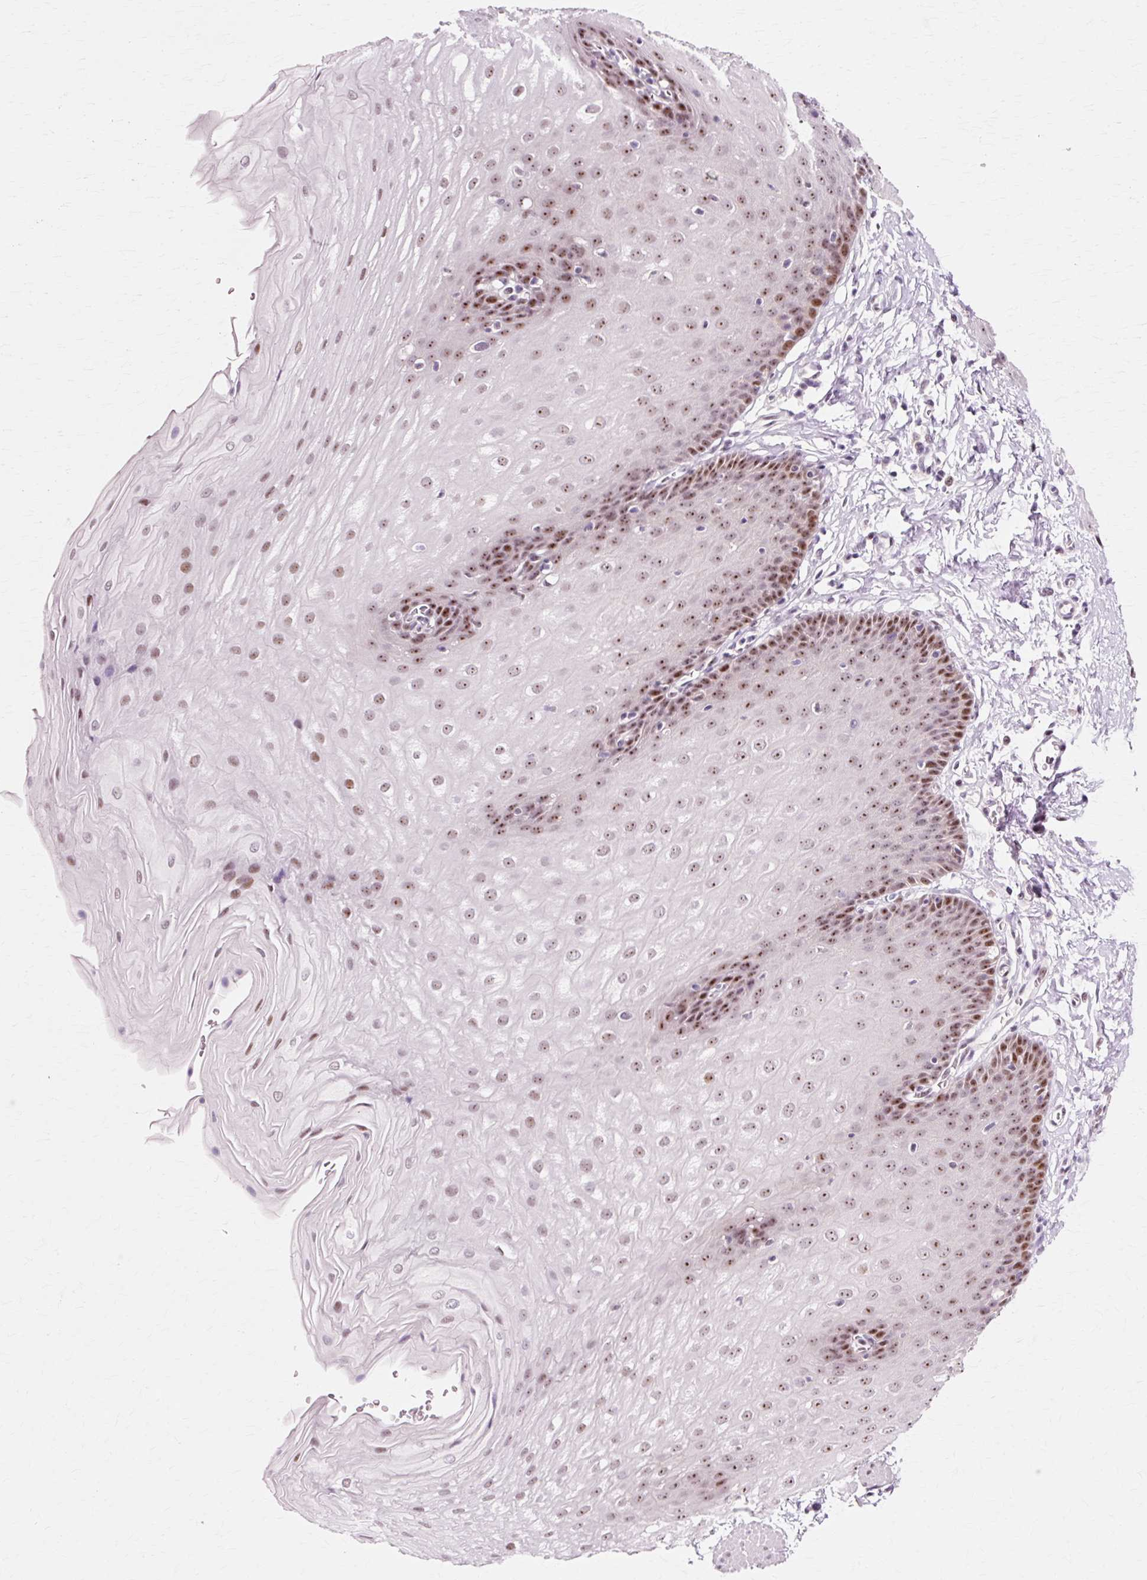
{"staining": {"intensity": "moderate", "quantity": "25%-75%", "location": "nuclear"}, "tissue": "esophagus", "cell_type": "Squamous epithelial cells", "image_type": "normal", "snomed": [{"axis": "morphology", "description": "Normal tissue, NOS"}, {"axis": "topography", "description": "Esophagus"}], "caption": "The histopathology image demonstrates staining of normal esophagus, revealing moderate nuclear protein positivity (brown color) within squamous epithelial cells. Ihc stains the protein in brown and the nuclei are stained blue.", "gene": "MACROD2", "patient": {"sex": "male", "age": 70}}